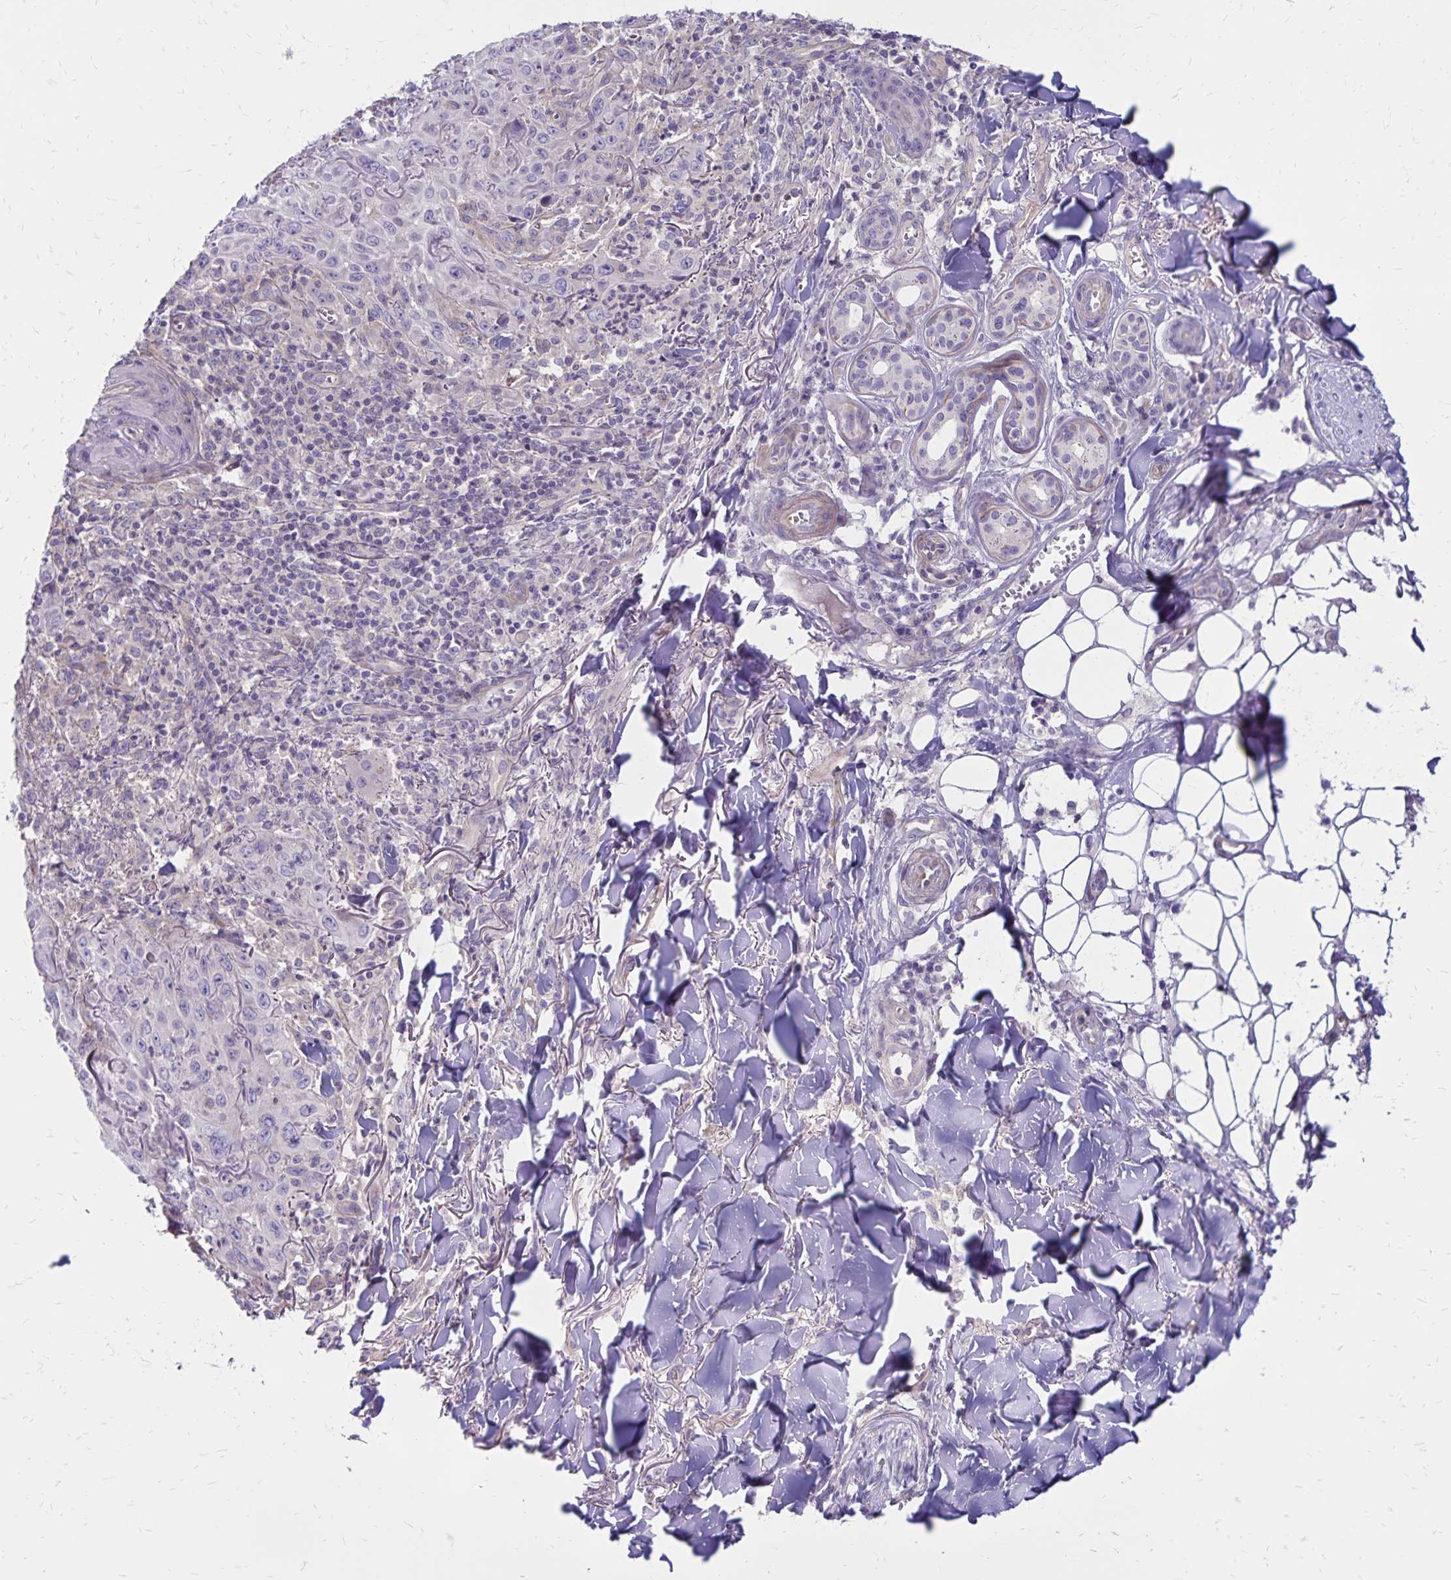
{"staining": {"intensity": "negative", "quantity": "none", "location": "none"}, "tissue": "skin cancer", "cell_type": "Tumor cells", "image_type": "cancer", "snomed": [{"axis": "morphology", "description": "Squamous cell carcinoma, NOS"}, {"axis": "topography", "description": "Skin"}], "caption": "Skin cancer (squamous cell carcinoma) stained for a protein using immunohistochemistry (IHC) reveals no positivity tumor cells.", "gene": "FSD1", "patient": {"sex": "male", "age": 75}}